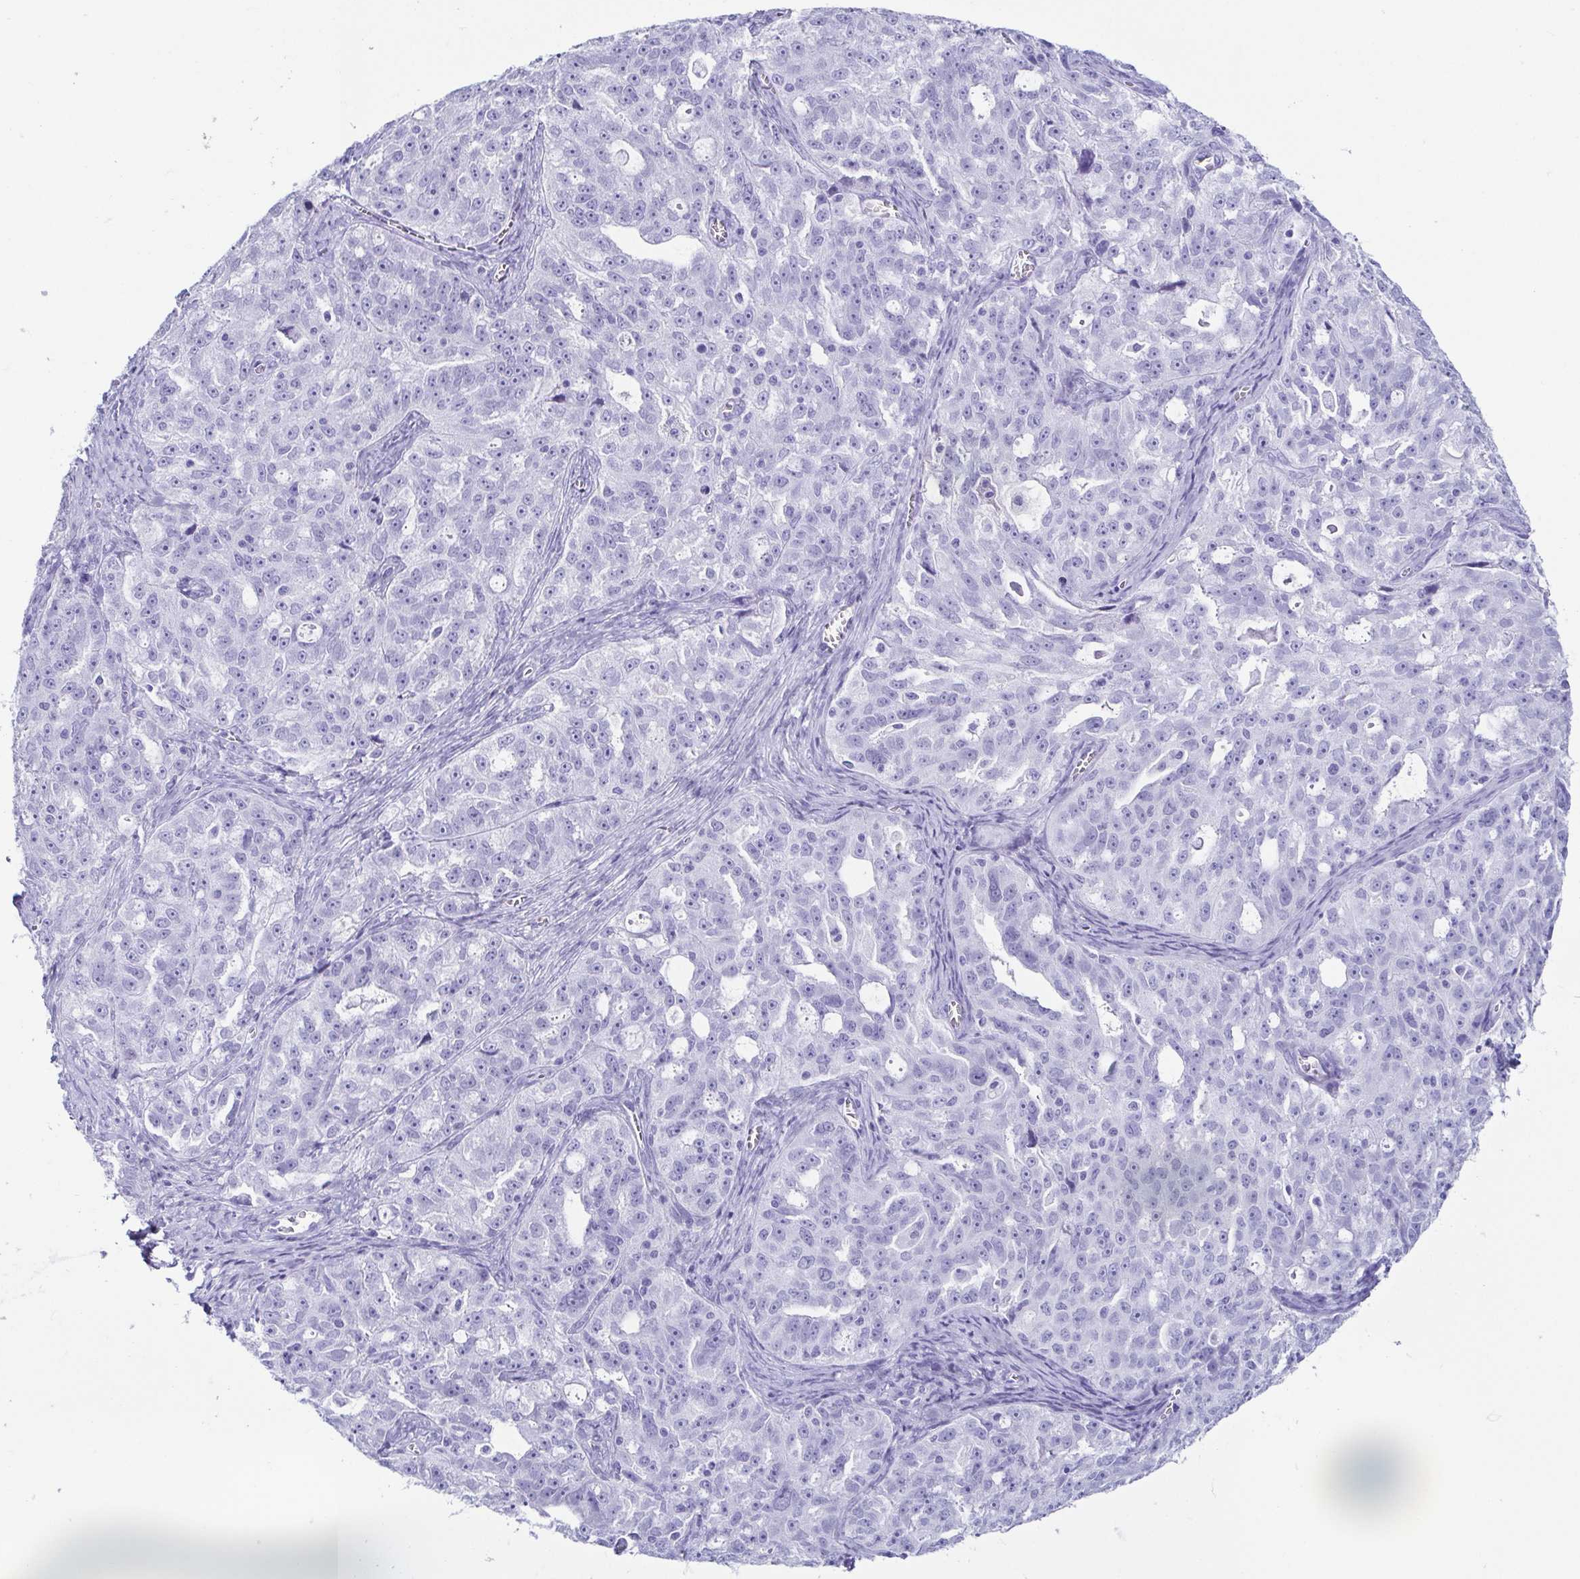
{"staining": {"intensity": "negative", "quantity": "none", "location": "none"}, "tissue": "ovarian cancer", "cell_type": "Tumor cells", "image_type": "cancer", "snomed": [{"axis": "morphology", "description": "Cystadenocarcinoma, serous, NOS"}, {"axis": "topography", "description": "Ovary"}], "caption": "Ovarian cancer (serous cystadenocarcinoma) was stained to show a protein in brown. There is no significant positivity in tumor cells. The staining is performed using DAB brown chromogen with nuclei counter-stained in using hematoxylin.", "gene": "CD164L2", "patient": {"sex": "female", "age": 51}}